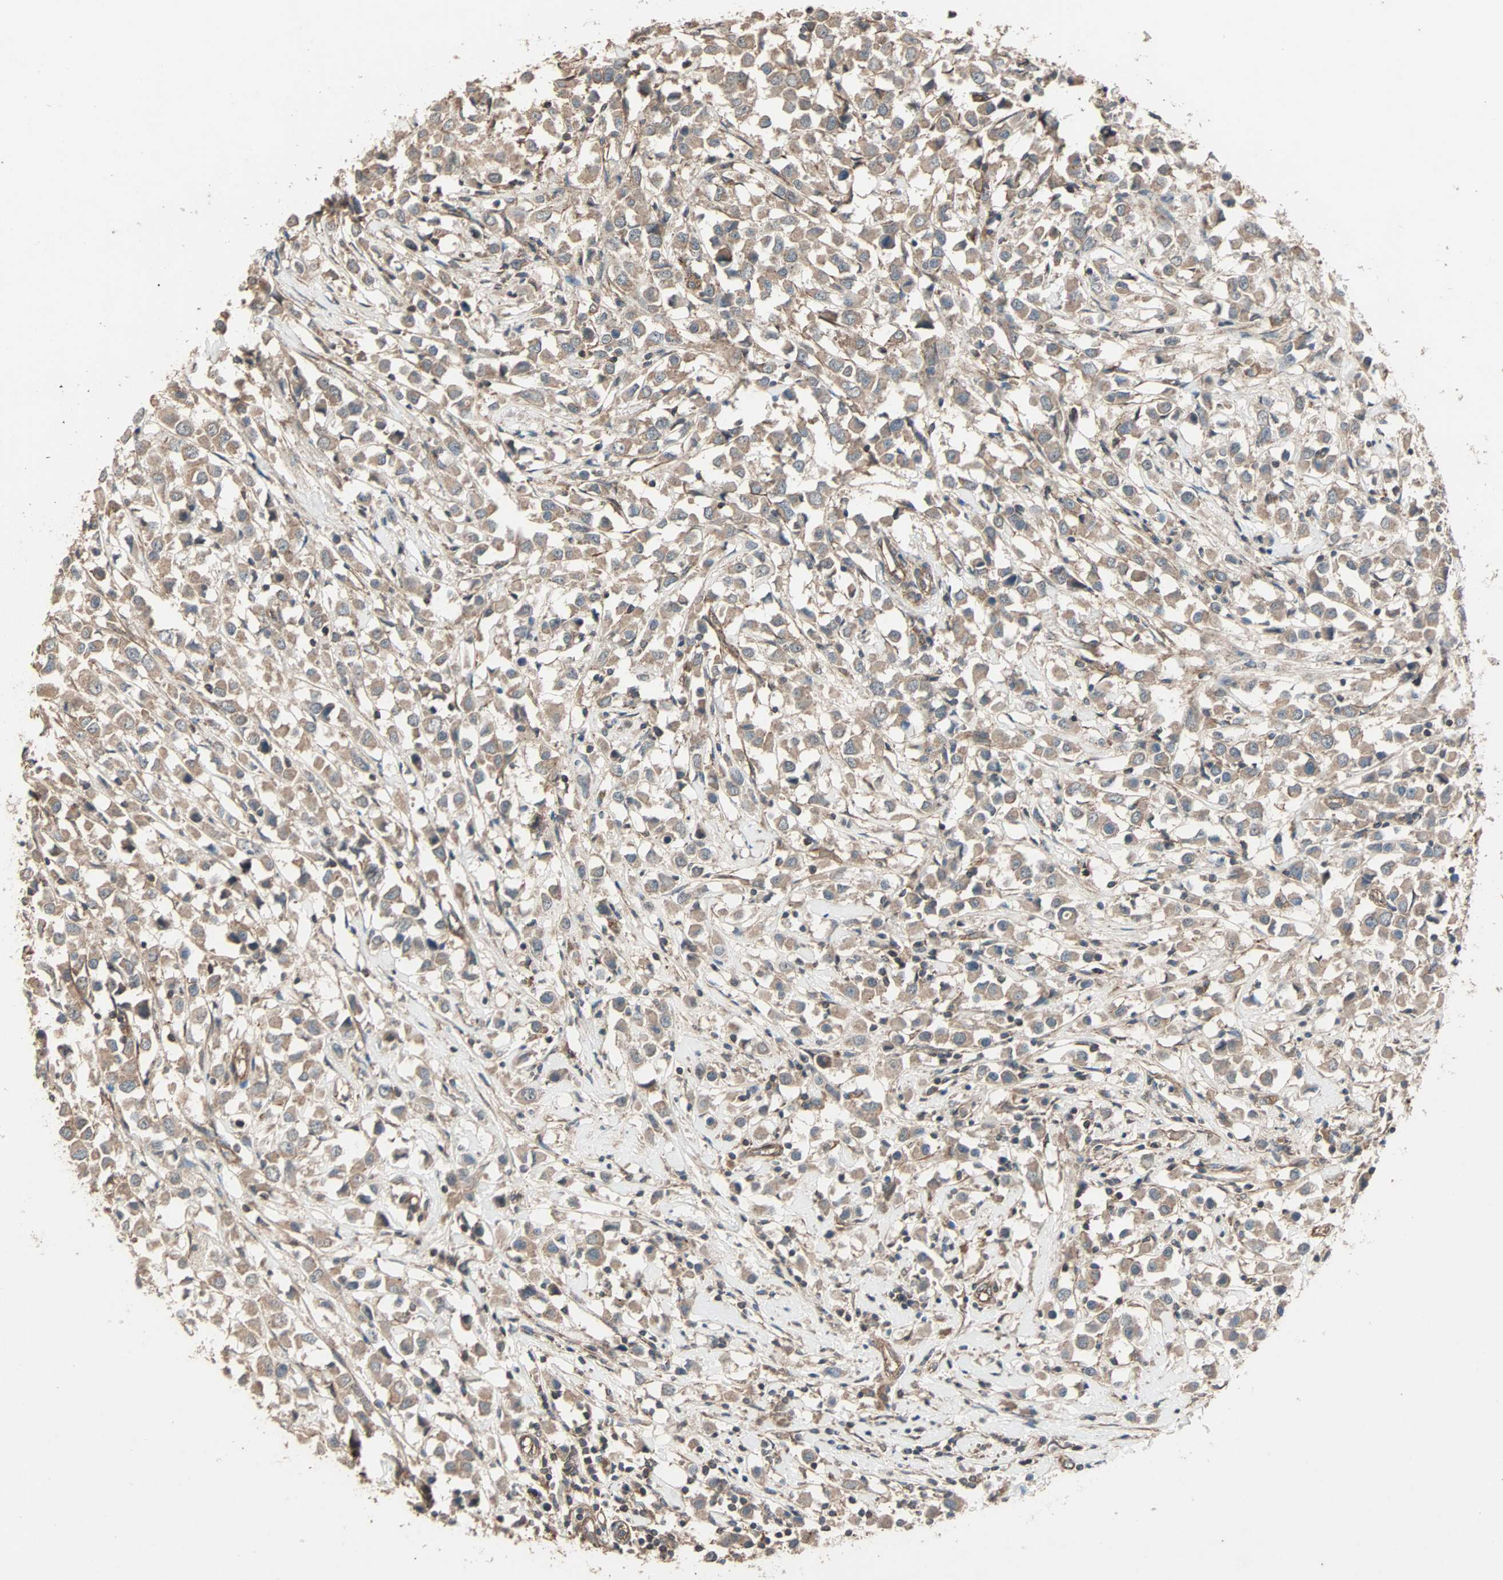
{"staining": {"intensity": "moderate", "quantity": ">75%", "location": "cytoplasmic/membranous"}, "tissue": "breast cancer", "cell_type": "Tumor cells", "image_type": "cancer", "snomed": [{"axis": "morphology", "description": "Duct carcinoma"}, {"axis": "topography", "description": "Breast"}], "caption": "A brown stain highlights moderate cytoplasmic/membranous staining of a protein in breast infiltrating ductal carcinoma tumor cells. (Stains: DAB in brown, nuclei in blue, Microscopy: brightfield microscopy at high magnification).", "gene": "GCK", "patient": {"sex": "female", "age": 61}}